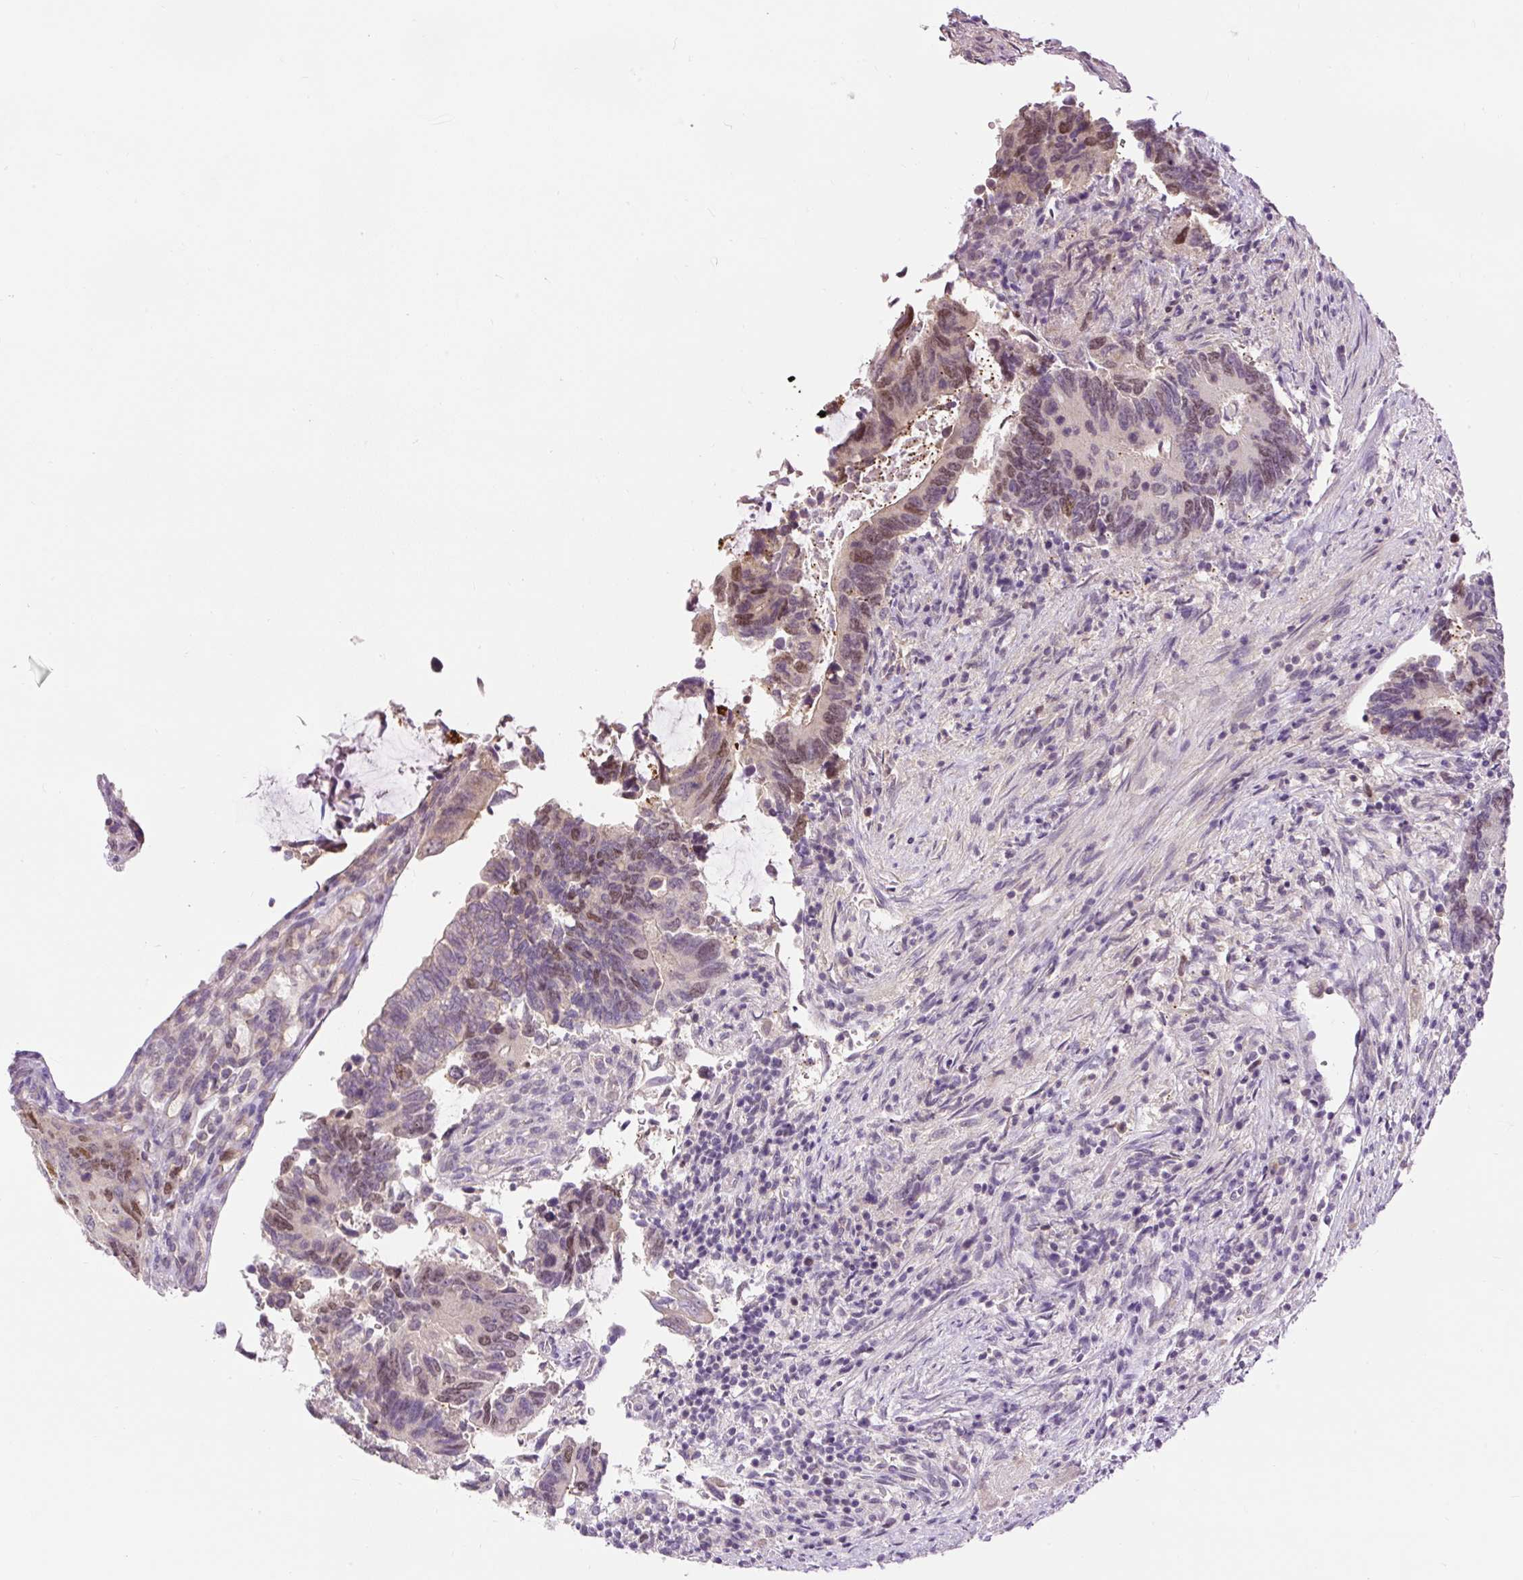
{"staining": {"intensity": "moderate", "quantity": "25%-75%", "location": "nuclear"}, "tissue": "colorectal cancer", "cell_type": "Tumor cells", "image_type": "cancer", "snomed": [{"axis": "morphology", "description": "Adenocarcinoma, NOS"}, {"axis": "topography", "description": "Colon"}], "caption": "Moderate nuclear protein expression is identified in about 25%-75% of tumor cells in colorectal adenocarcinoma. (DAB = brown stain, brightfield microscopy at high magnification).", "gene": "RACGAP1", "patient": {"sex": "male", "age": 87}}